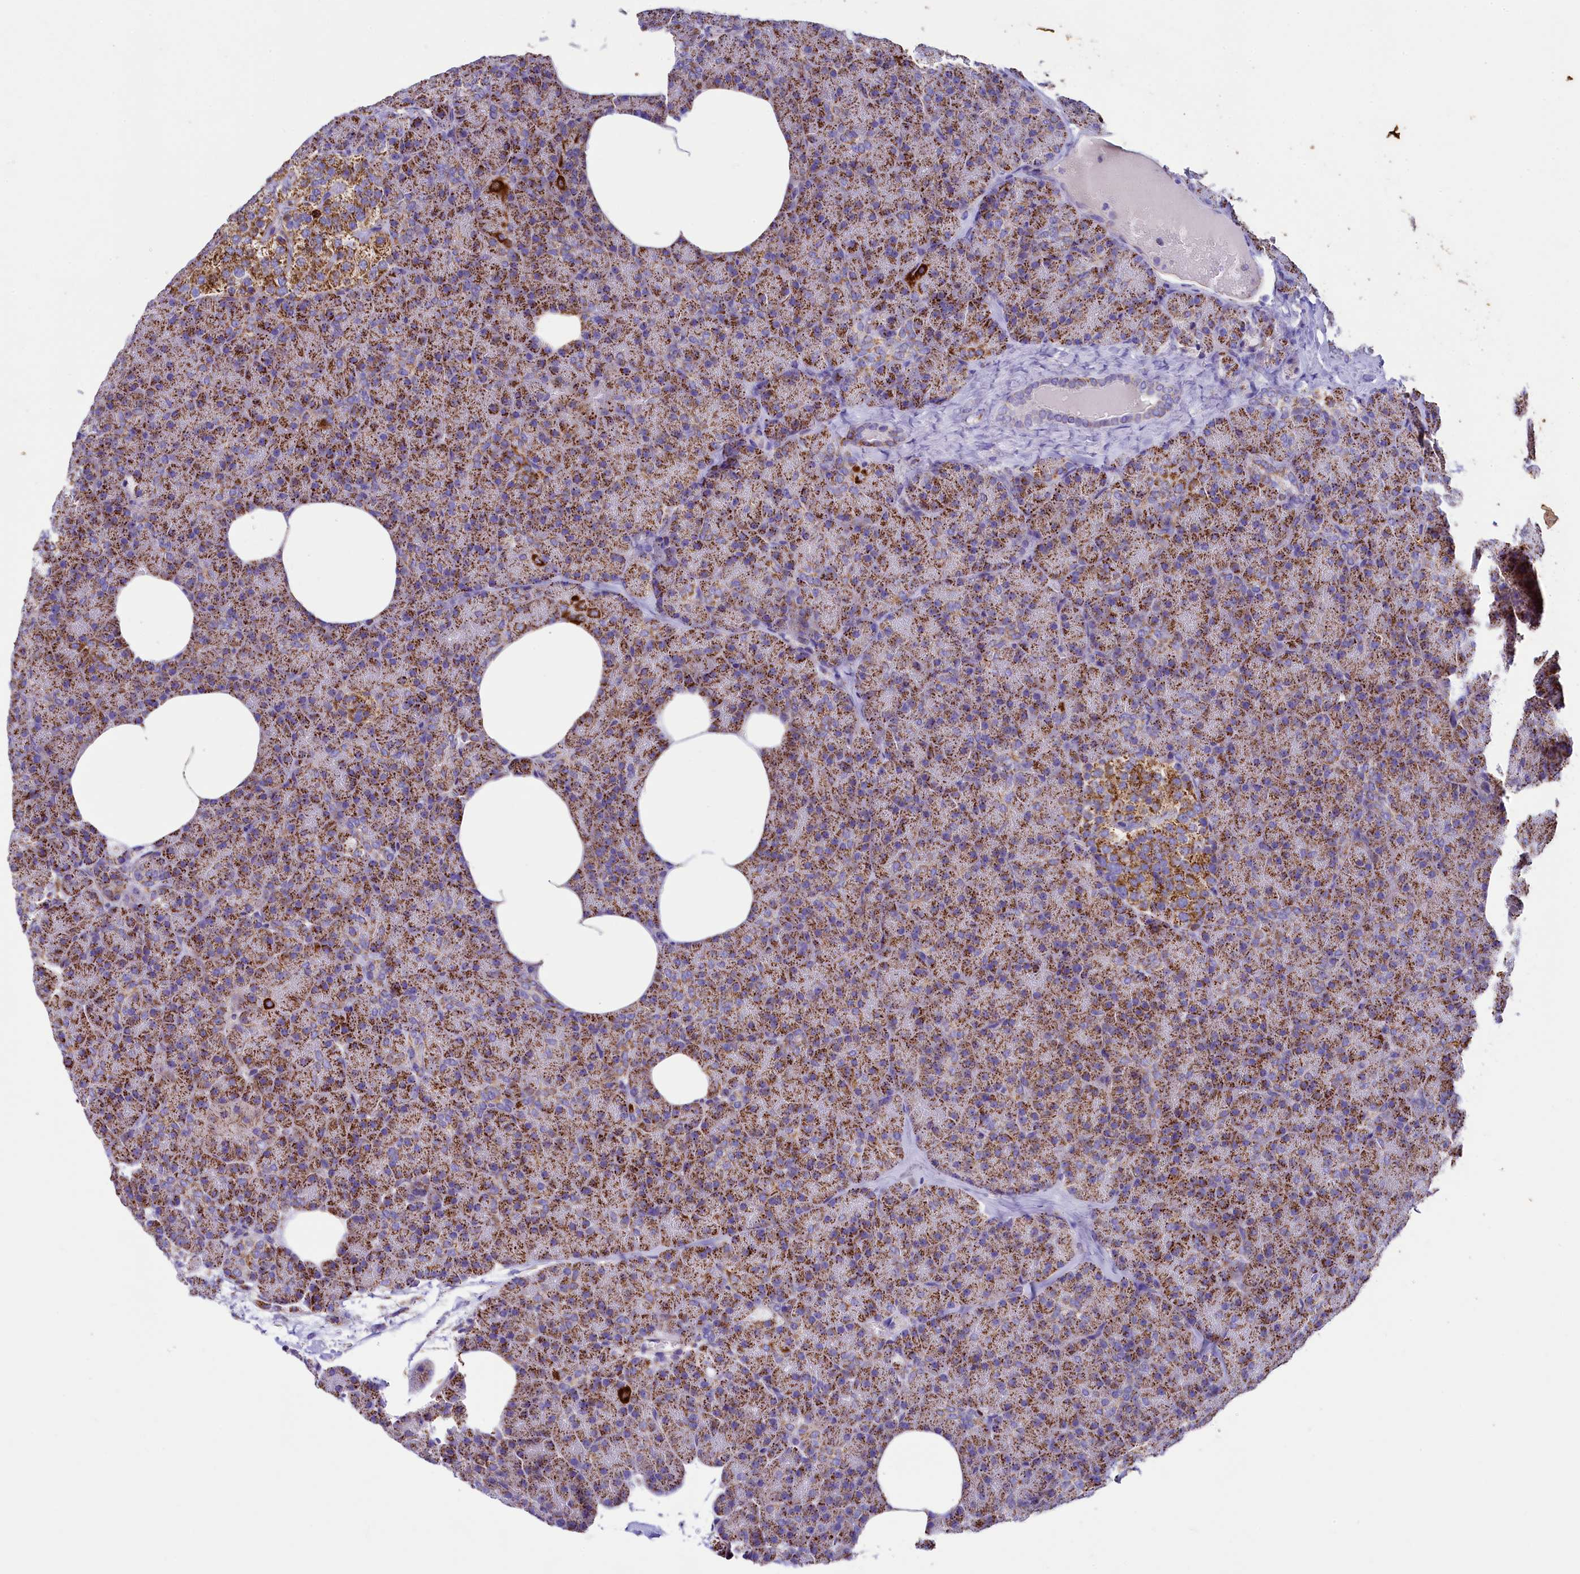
{"staining": {"intensity": "moderate", "quantity": ">75%", "location": "cytoplasmic/membranous"}, "tissue": "pancreas", "cell_type": "Exocrine glandular cells", "image_type": "normal", "snomed": [{"axis": "morphology", "description": "Normal tissue, NOS"}, {"axis": "morphology", "description": "Carcinoid, malignant, NOS"}, {"axis": "topography", "description": "Pancreas"}], "caption": "High-power microscopy captured an immunohistochemistry (IHC) image of normal pancreas, revealing moderate cytoplasmic/membranous staining in about >75% of exocrine glandular cells.", "gene": "IDH3A", "patient": {"sex": "female", "age": 35}}